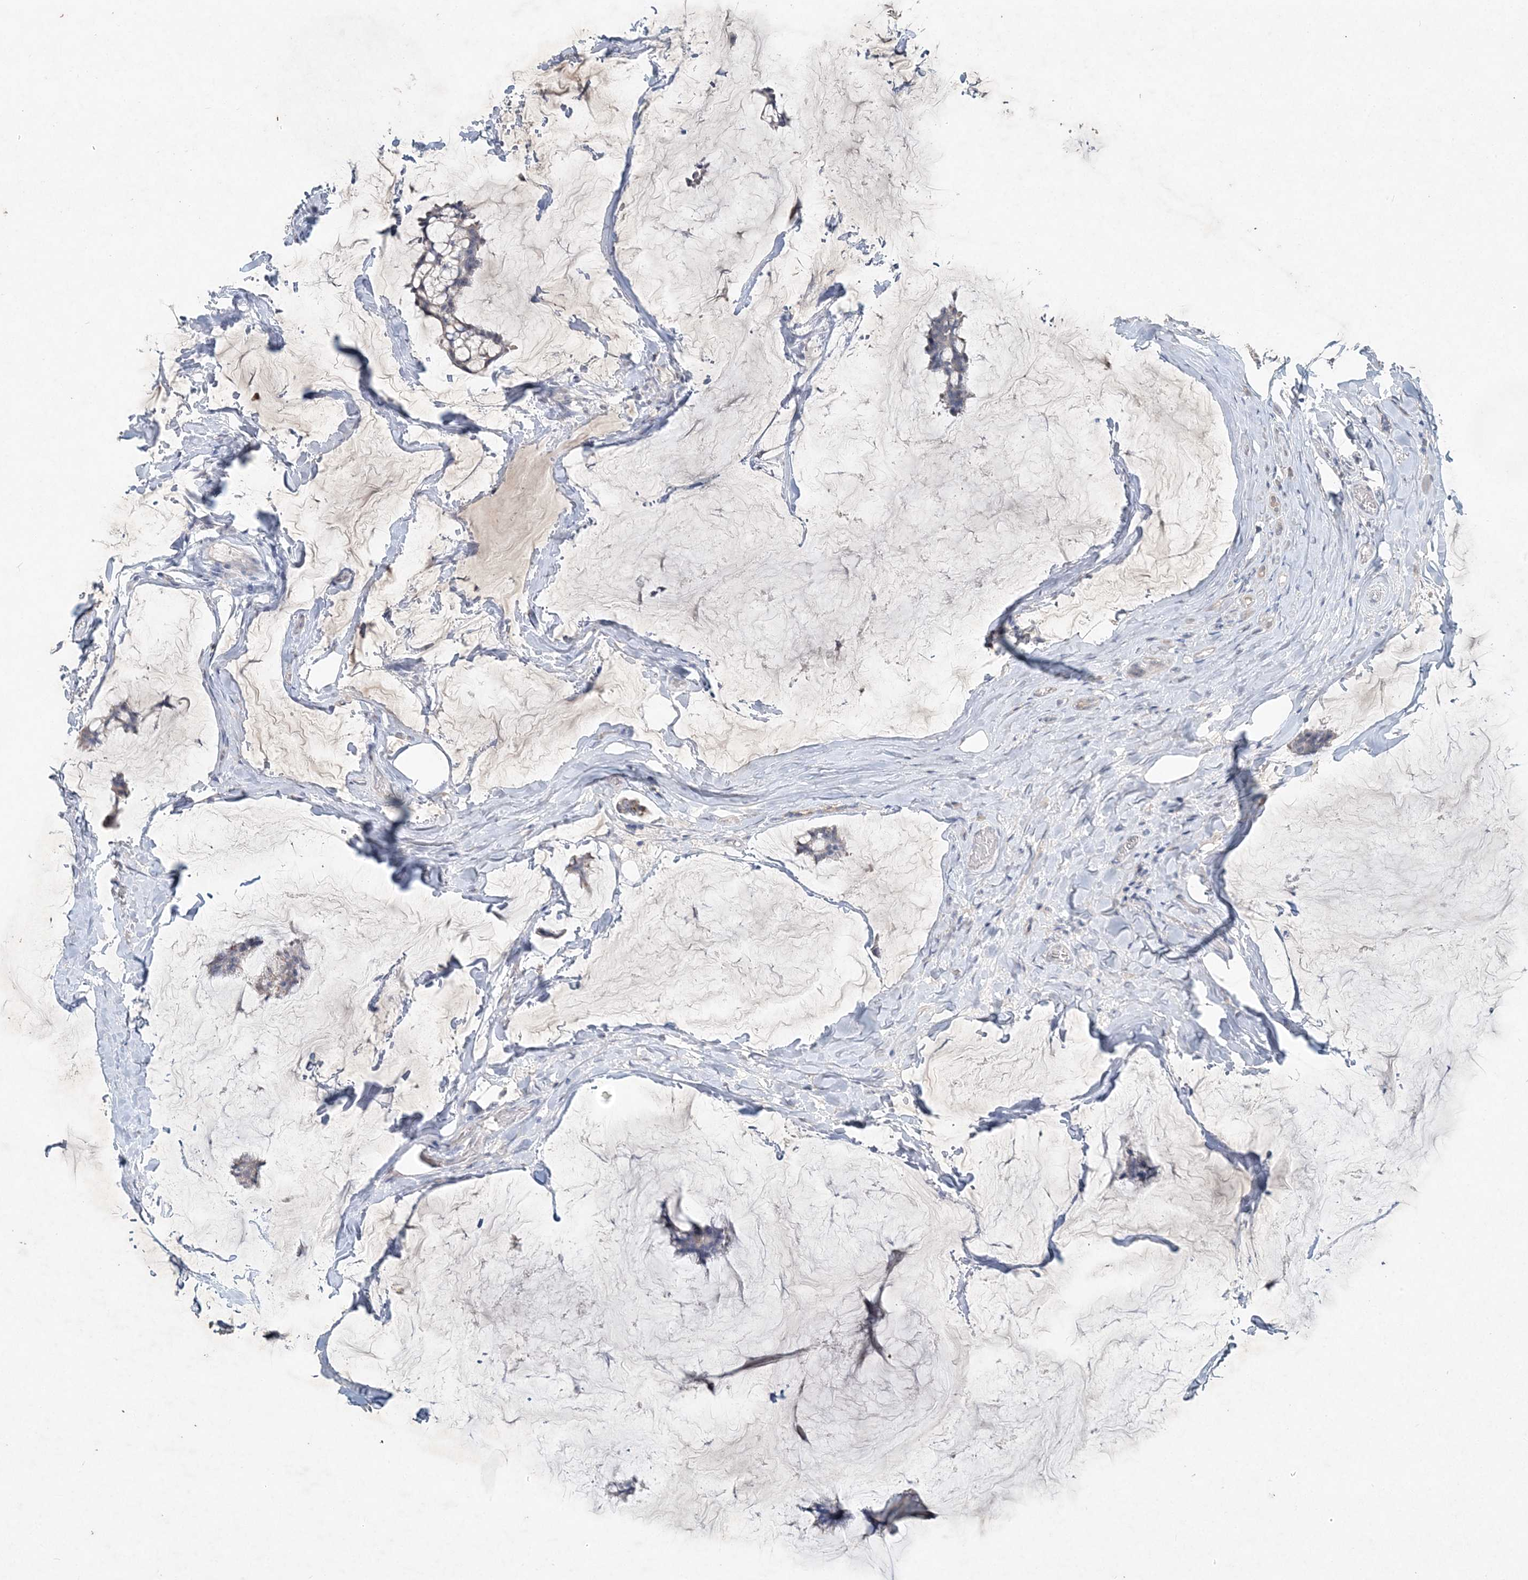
{"staining": {"intensity": "negative", "quantity": "none", "location": "none"}, "tissue": "breast cancer", "cell_type": "Tumor cells", "image_type": "cancer", "snomed": [{"axis": "morphology", "description": "Duct carcinoma"}, {"axis": "topography", "description": "Breast"}], "caption": "Intraductal carcinoma (breast) was stained to show a protein in brown. There is no significant positivity in tumor cells.", "gene": "DNAH5", "patient": {"sex": "female", "age": 93}}